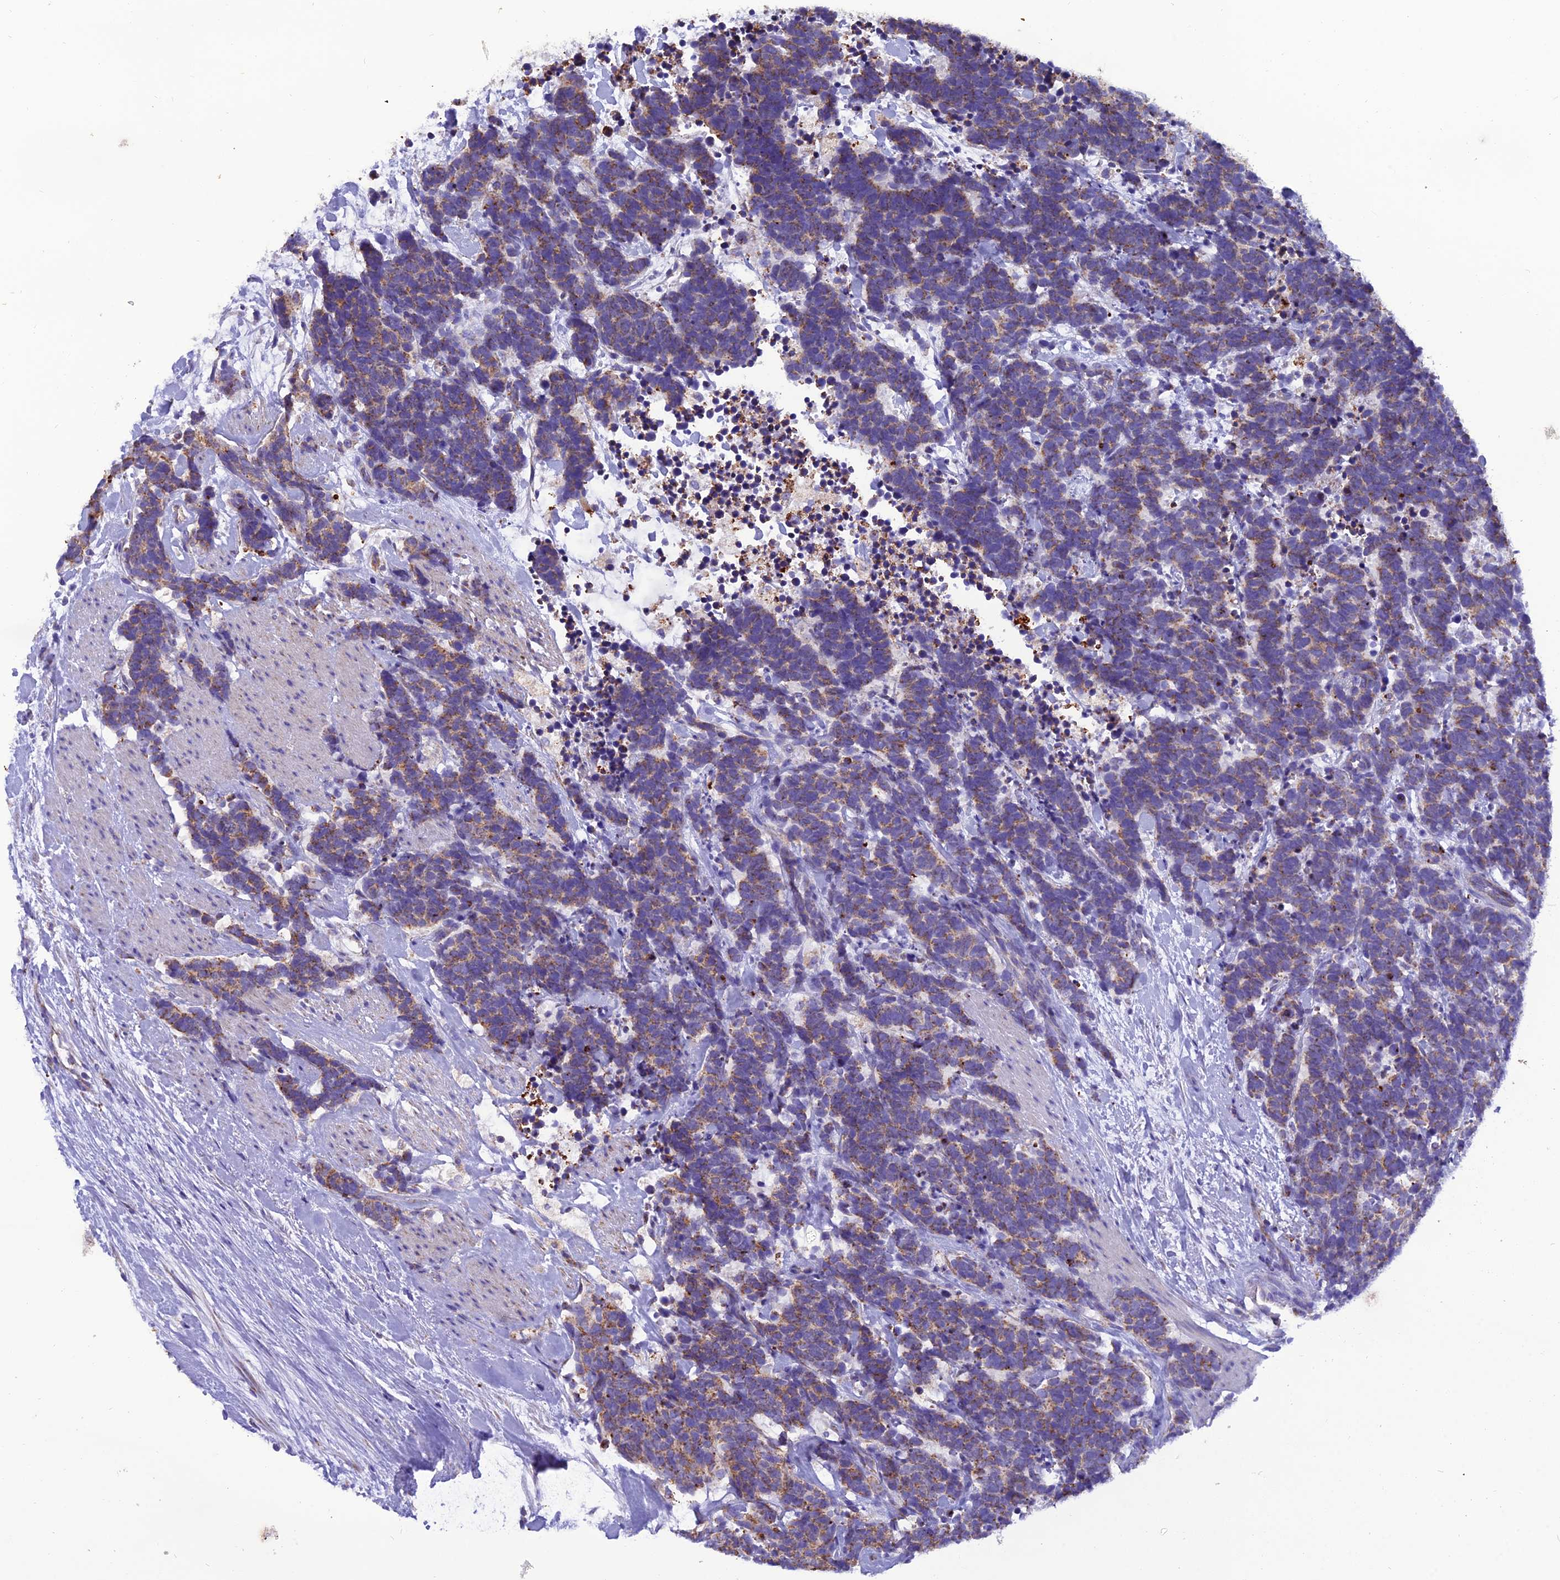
{"staining": {"intensity": "moderate", "quantity": ">75%", "location": "cytoplasmic/membranous"}, "tissue": "carcinoid", "cell_type": "Tumor cells", "image_type": "cancer", "snomed": [{"axis": "morphology", "description": "Carcinoma, NOS"}, {"axis": "morphology", "description": "Carcinoid, malignant, NOS"}, {"axis": "topography", "description": "Prostate"}], "caption": "Immunohistochemistry micrograph of human carcinoma stained for a protein (brown), which shows medium levels of moderate cytoplasmic/membranous positivity in approximately >75% of tumor cells.", "gene": "GPD1", "patient": {"sex": "male", "age": 57}}